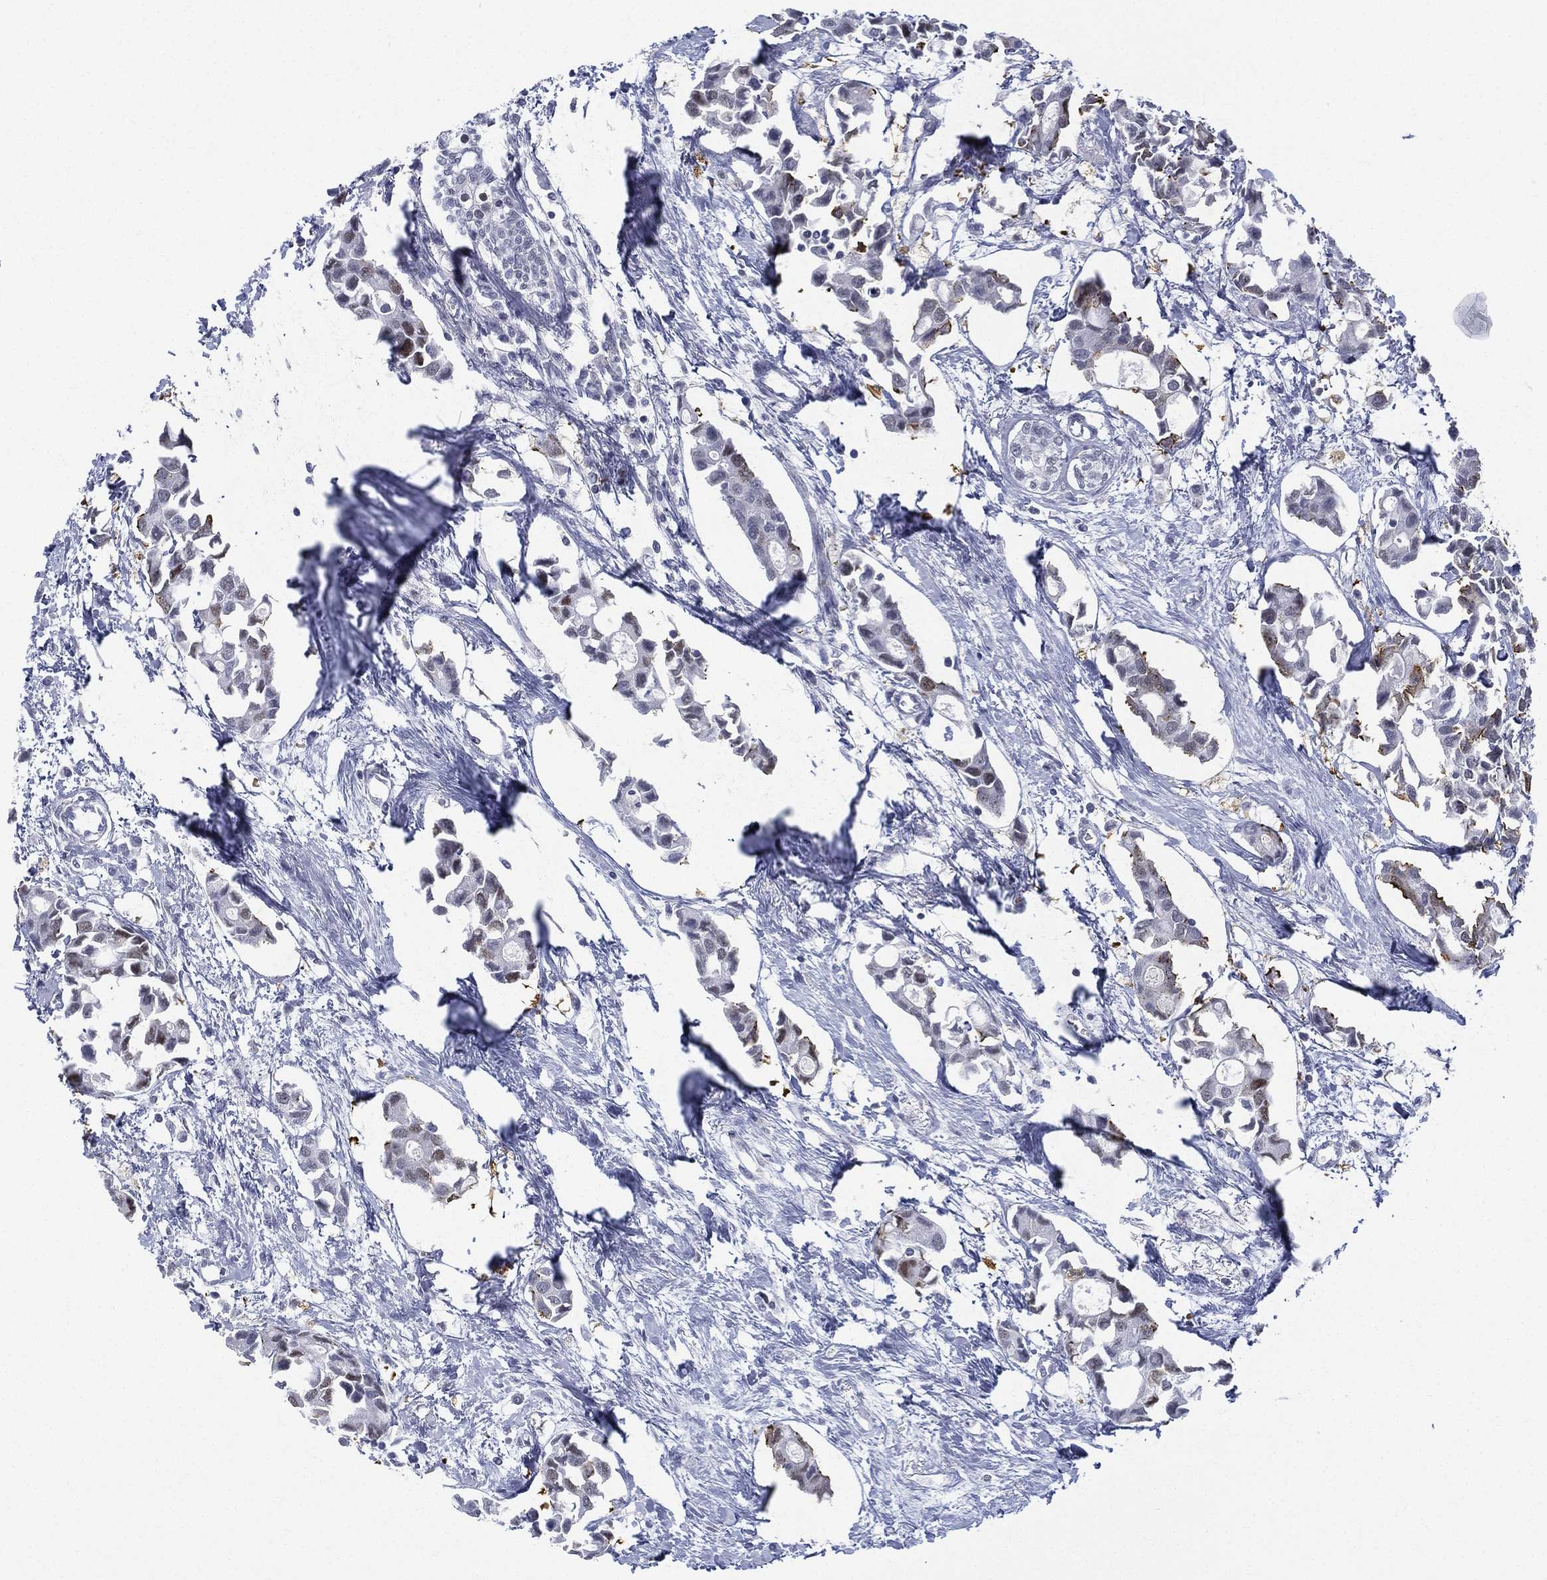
{"staining": {"intensity": "negative", "quantity": "none", "location": "none"}, "tissue": "breast cancer", "cell_type": "Tumor cells", "image_type": "cancer", "snomed": [{"axis": "morphology", "description": "Duct carcinoma"}, {"axis": "topography", "description": "Breast"}], "caption": "High magnification brightfield microscopy of breast infiltrating ductal carcinoma stained with DAB (3,3'-diaminobenzidine) (brown) and counterstained with hematoxylin (blue): tumor cells show no significant staining.", "gene": "ZNF711", "patient": {"sex": "female", "age": 83}}